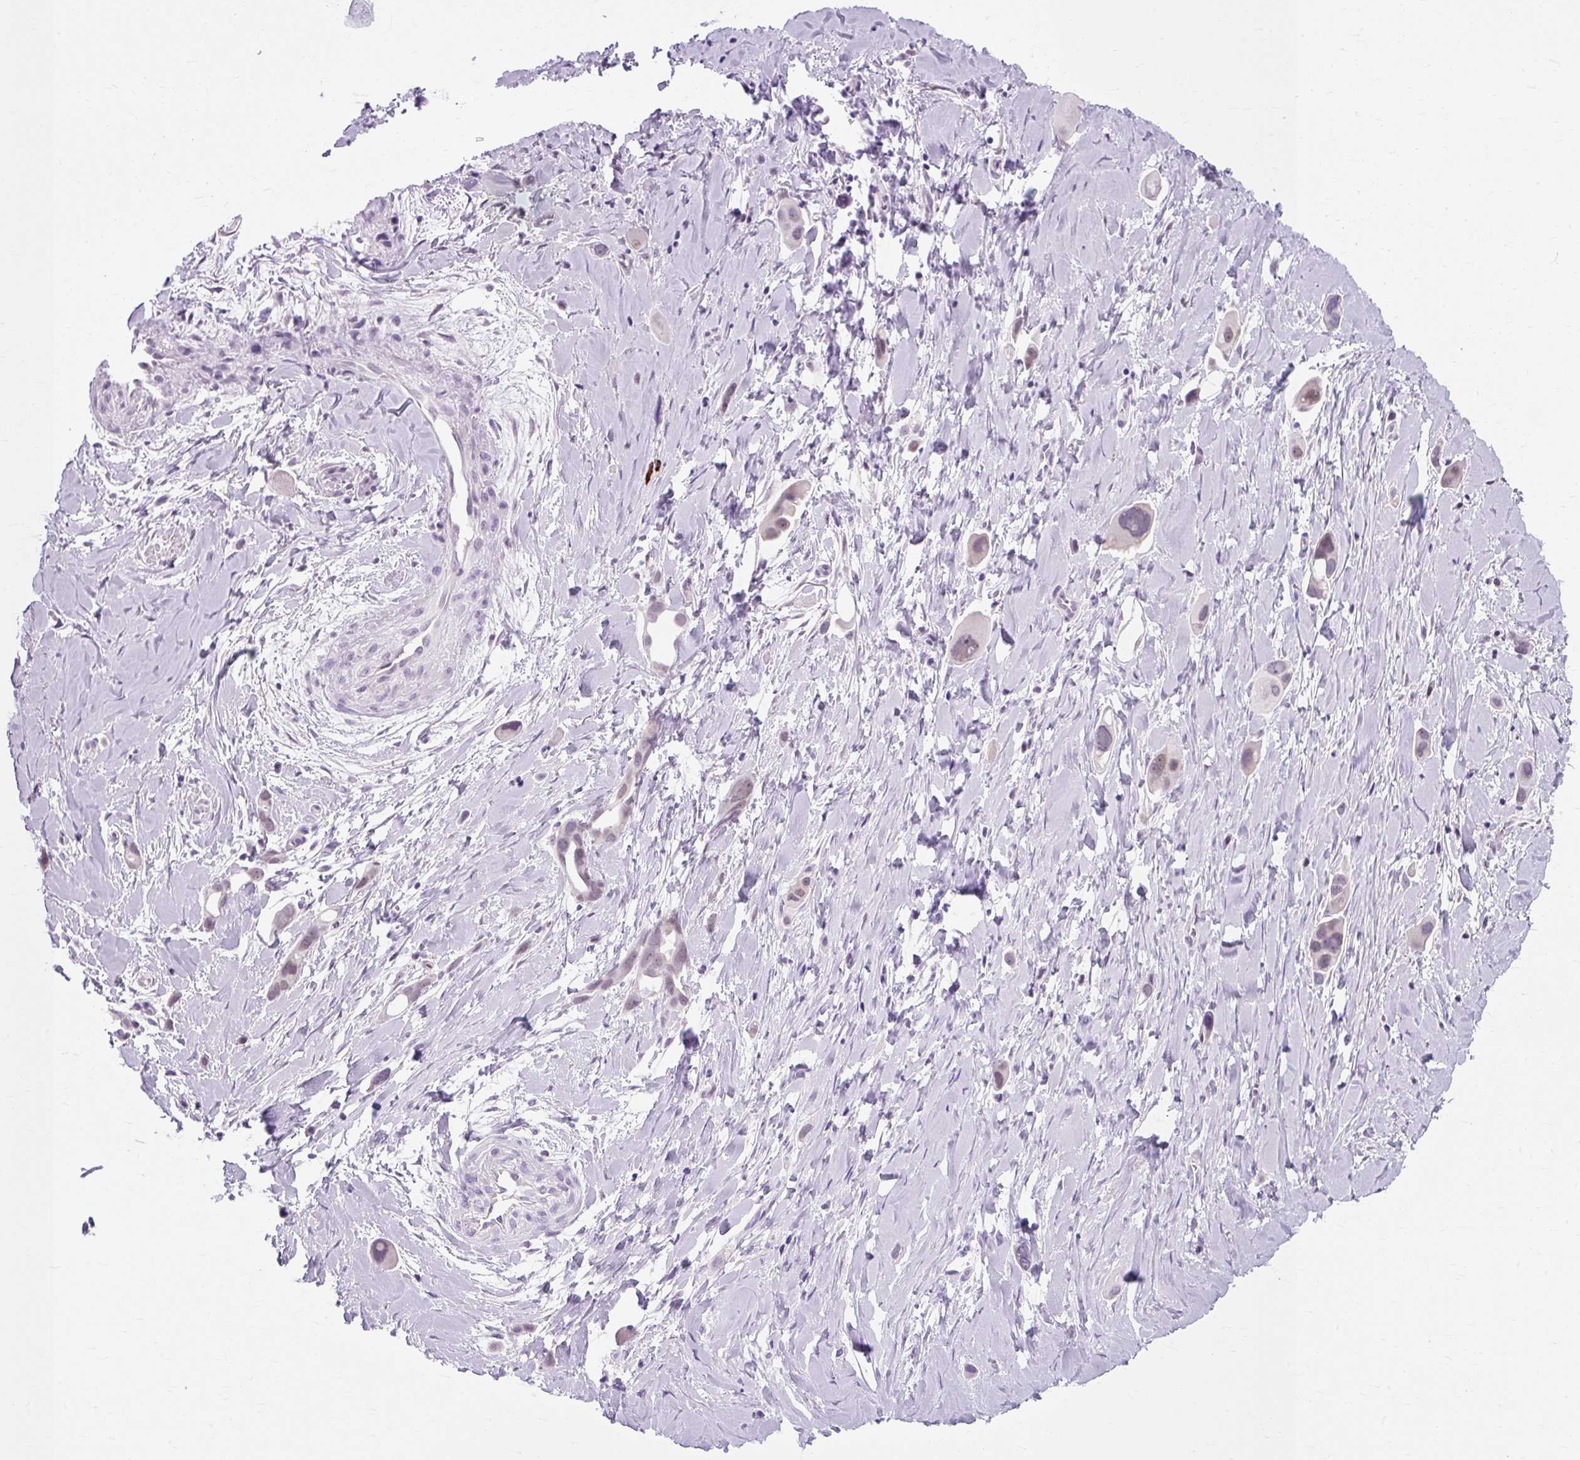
{"staining": {"intensity": "weak", "quantity": "25%-75%", "location": "nuclear"}, "tissue": "lung cancer", "cell_type": "Tumor cells", "image_type": "cancer", "snomed": [{"axis": "morphology", "description": "Adenocarcinoma, NOS"}, {"axis": "topography", "description": "Lung"}], "caption": "IHC (DAB) staining of human lung adenocarcinoma demonstrates weak nuclear protein staining in about 25%-75% of tumor cells.", "gene": "RYBP", "patient": {"sex": "male", "age": 76}}